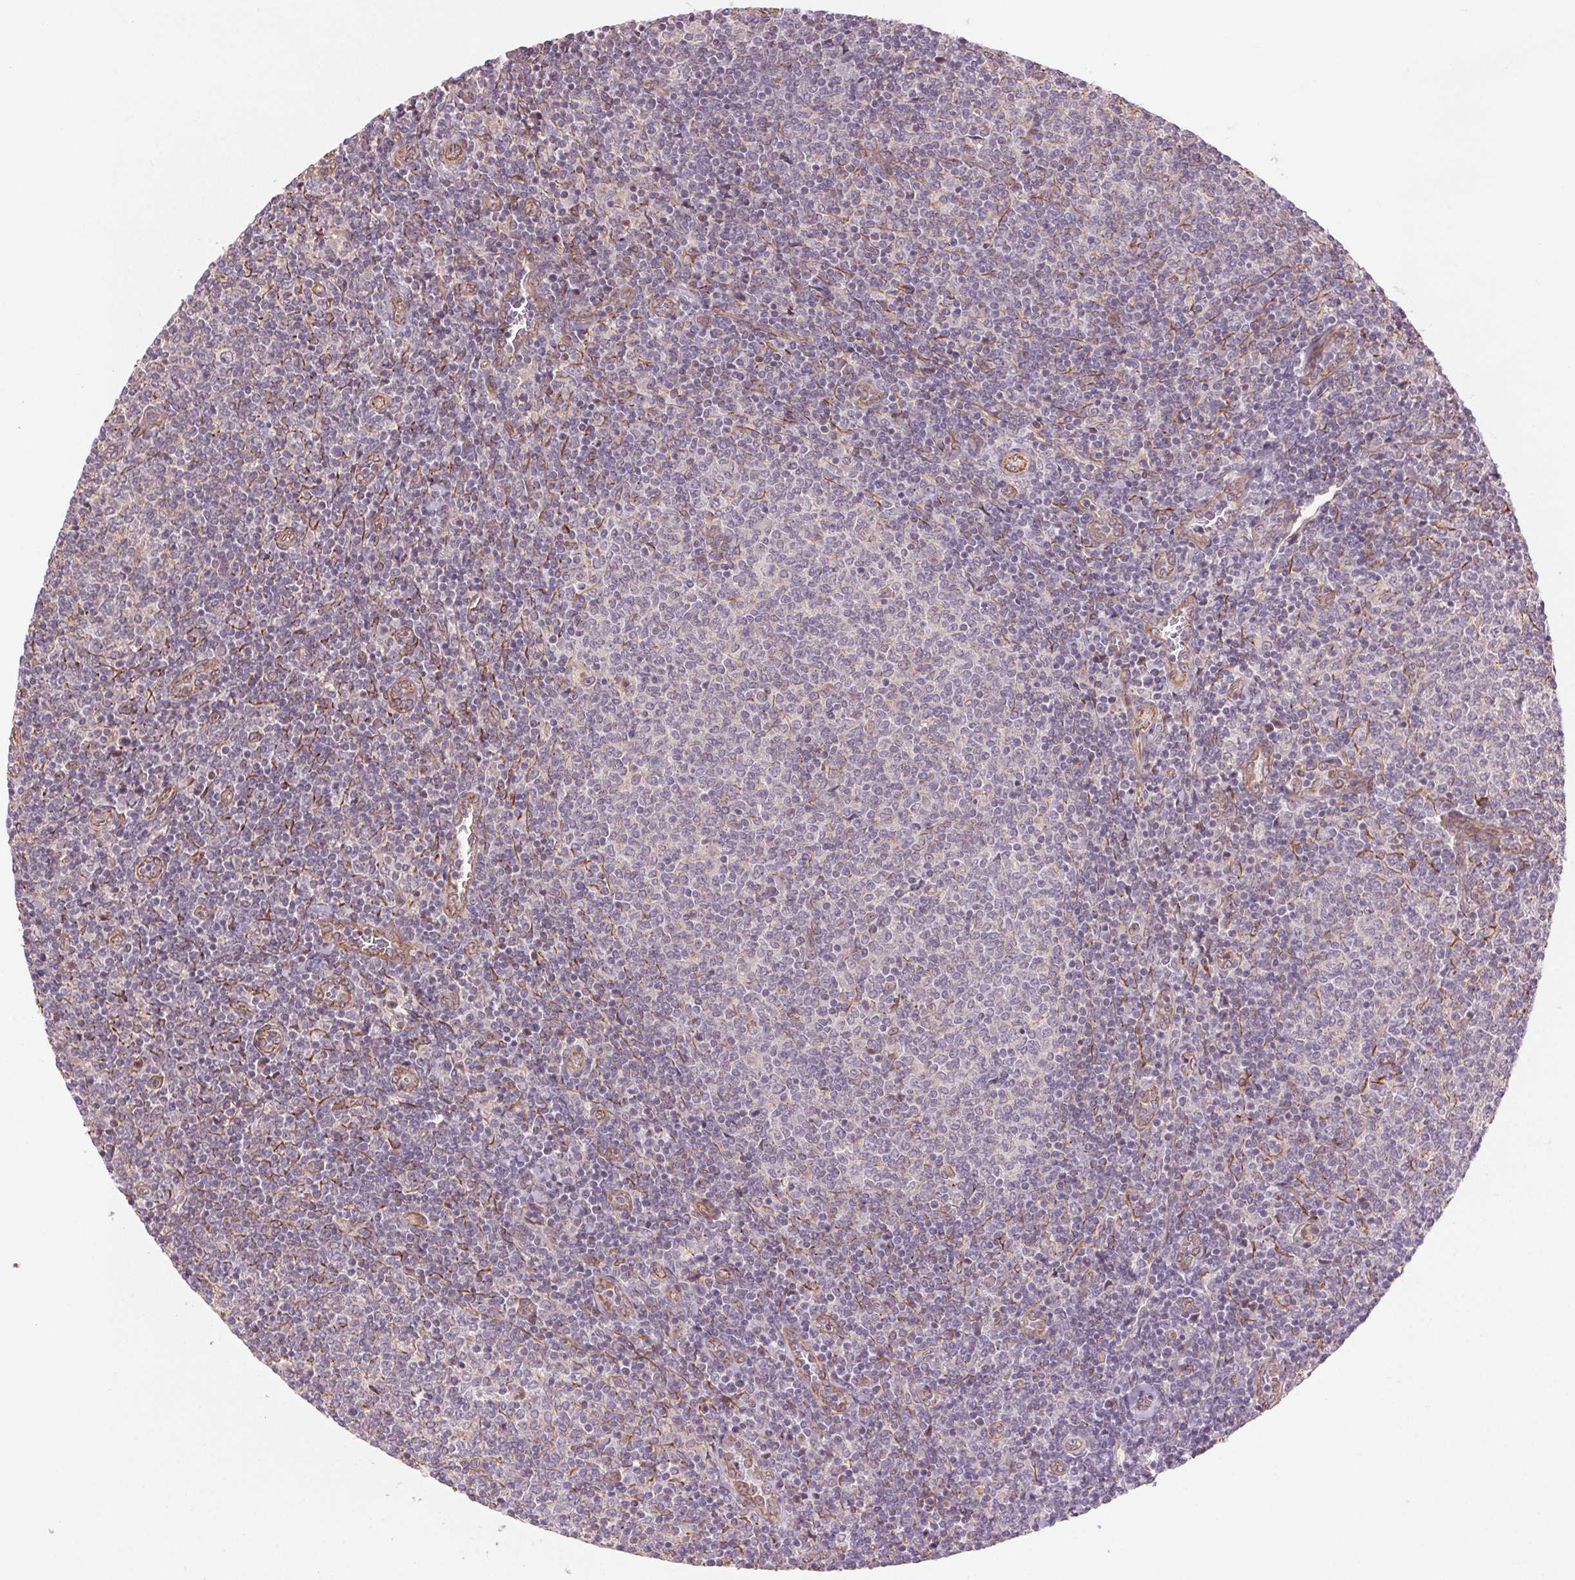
{"staining": {"intensity": "negative", "quantity": "none", "location": "none"}, "tissue": "lymphoma", "cell_type": "Tumor cells", "image_type": "cancer", "snomed": [{"axis": "morphology", "description": "Malignant lymphoma, non-Hodgkin's type, Low grade"}, {"axis": "topography", "description": "Lymph node"}], "caption": "This histopathology image is of low-grade malignant lymphoma, non-Hodgkin's type stained with immunohistochemistry to label a protein in brown with the nuclei are counter-stained blue. There is no staining in tumor cells. (Brightfield microscopy of DAB (3,3'-diaminobenzidine) IHC at high magnification).", "gene": "CCSER1", "patient": {"sex": "male", "age": 52}}